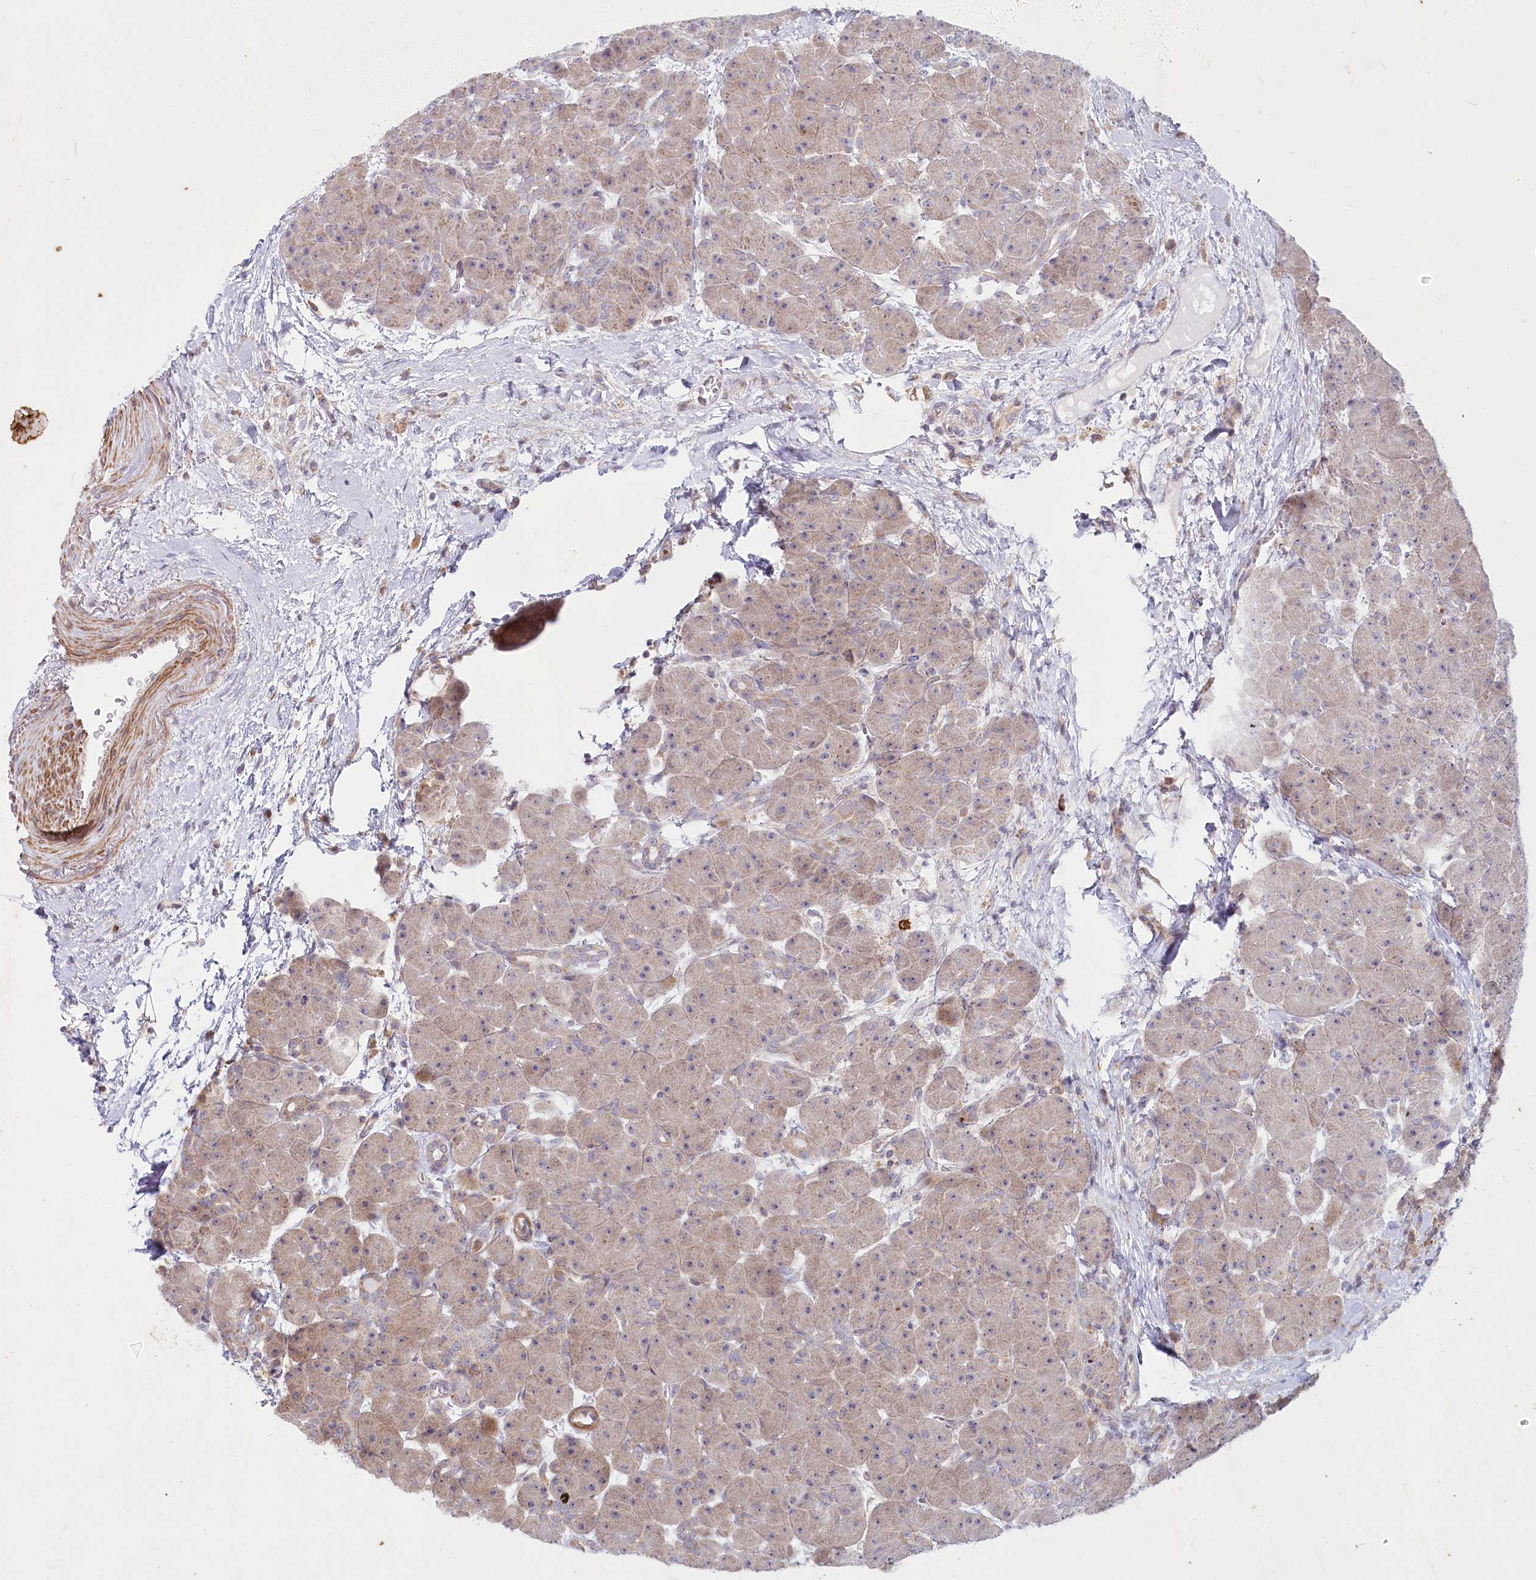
{"staining": {"intensity": "strong", "quantity": "25%-75%", "location": "cytoplasmic/membranous"}, "tissue": "pancreas", "cell_type": "Exocrine glandular cells", "image_type": "normal", "snomed": [{"axis": "morphology", "description": "Normal tissue, NOS"}, {"axis": "topography", "description": "Pancreas"}], "caption": "An immunohistochemistry micrograph of normal tissue is shown. Protein staining in brown labels strong cytoplasmic/membranous positivity in pancreas within exocrine glandular cells. Nuclei are stained in blue.", "gene": "MTG1", "patient": {"sex": "male", "age": 66}}